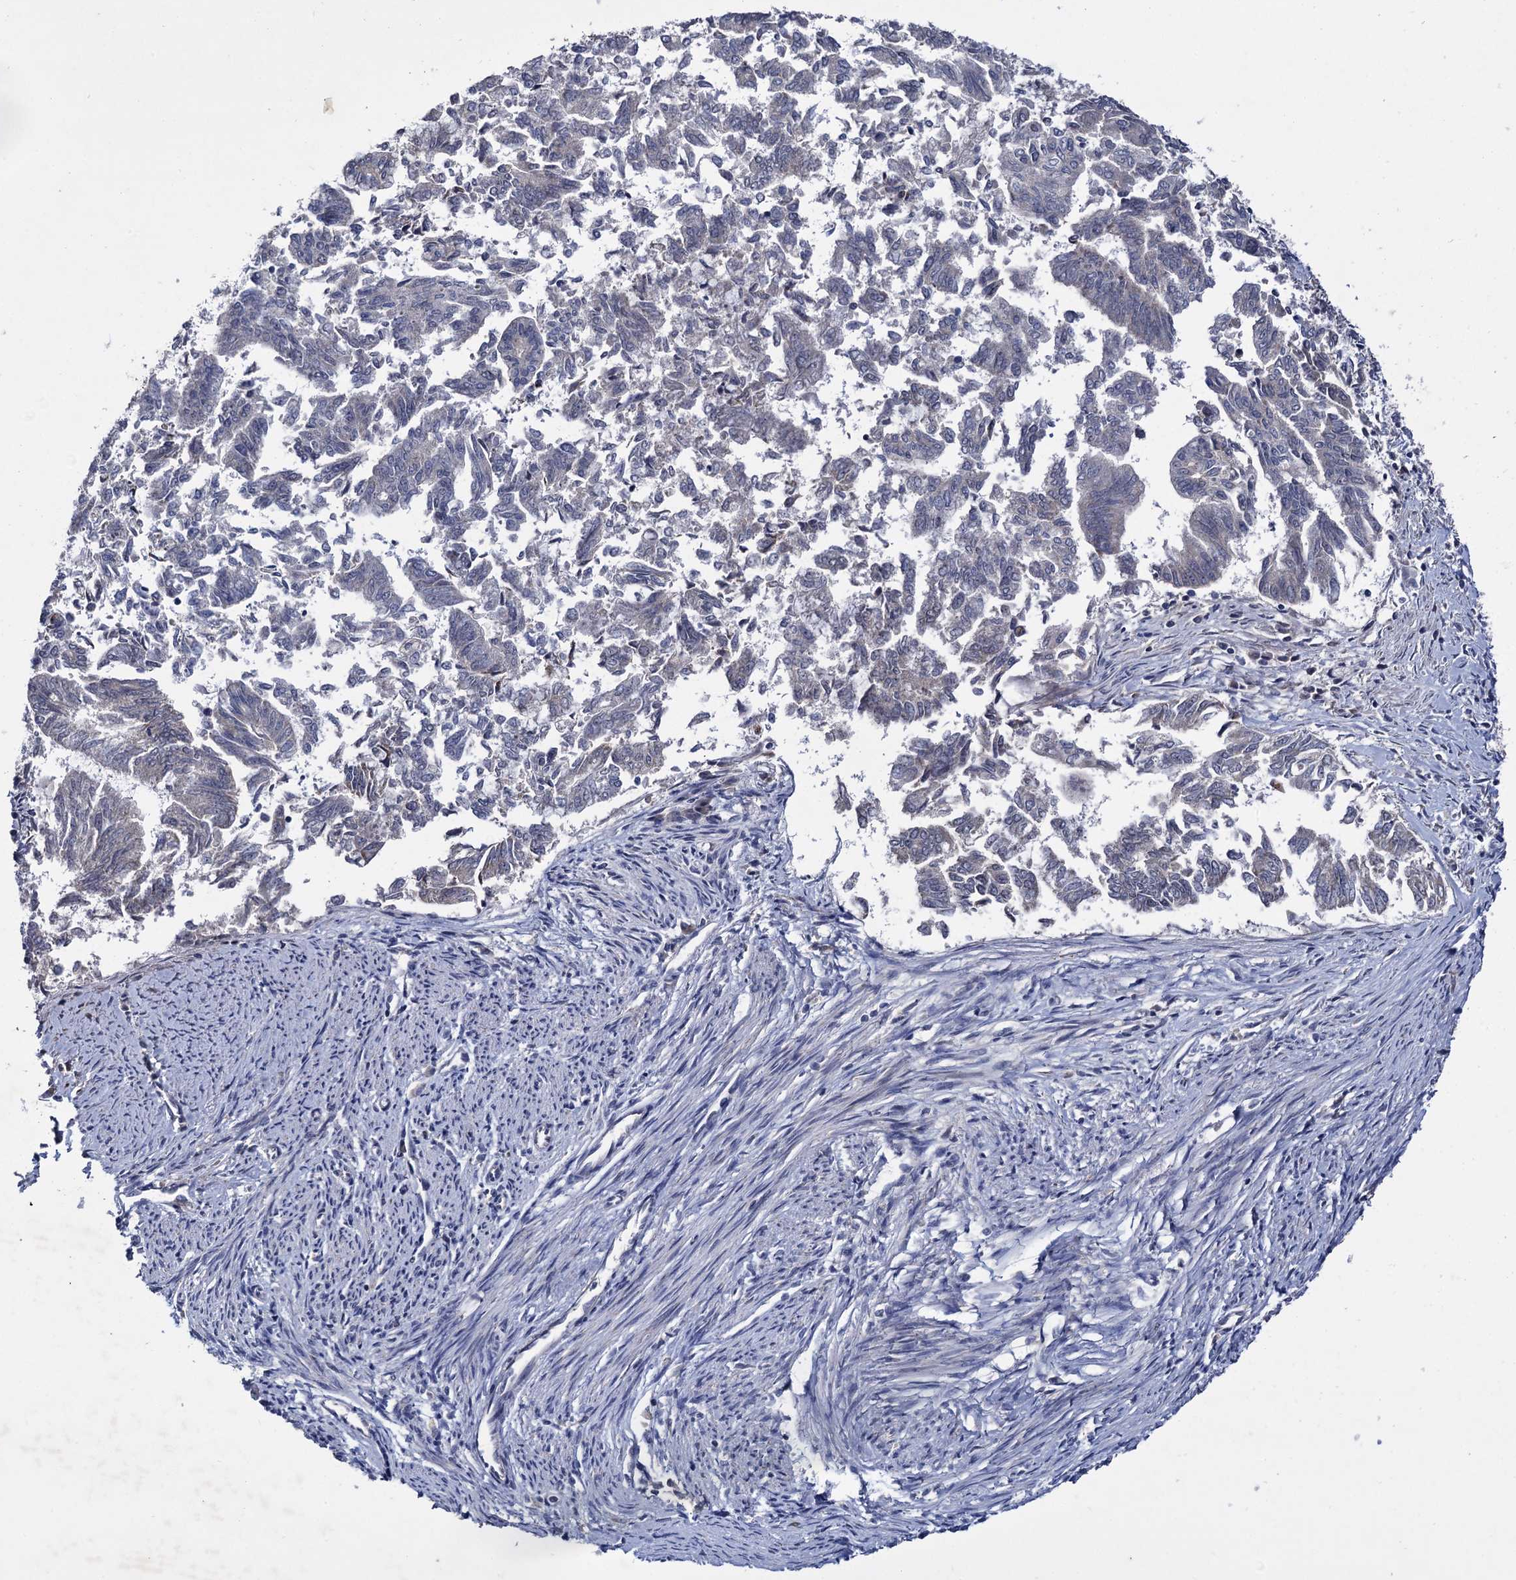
{"staining": {"intensity": "negative", "quantity": "none", "location": "none"}, "tissue": "endometrial cancer", "cell_type": "Tumor cells", "image_type": "cancer", "snomed": [{"axis": "morphology", "description": "Adenocarcinoma, NOS"}, {"axis": "topography", "description": "Endometrium"}], "caption": "Tumor cells are negative for brown protein staining in adenocarcinoma (endometrial). Nuclei are stained in blue.", "gene": "RPUSD4", "patient": {"sex": "female", "age": 79}}